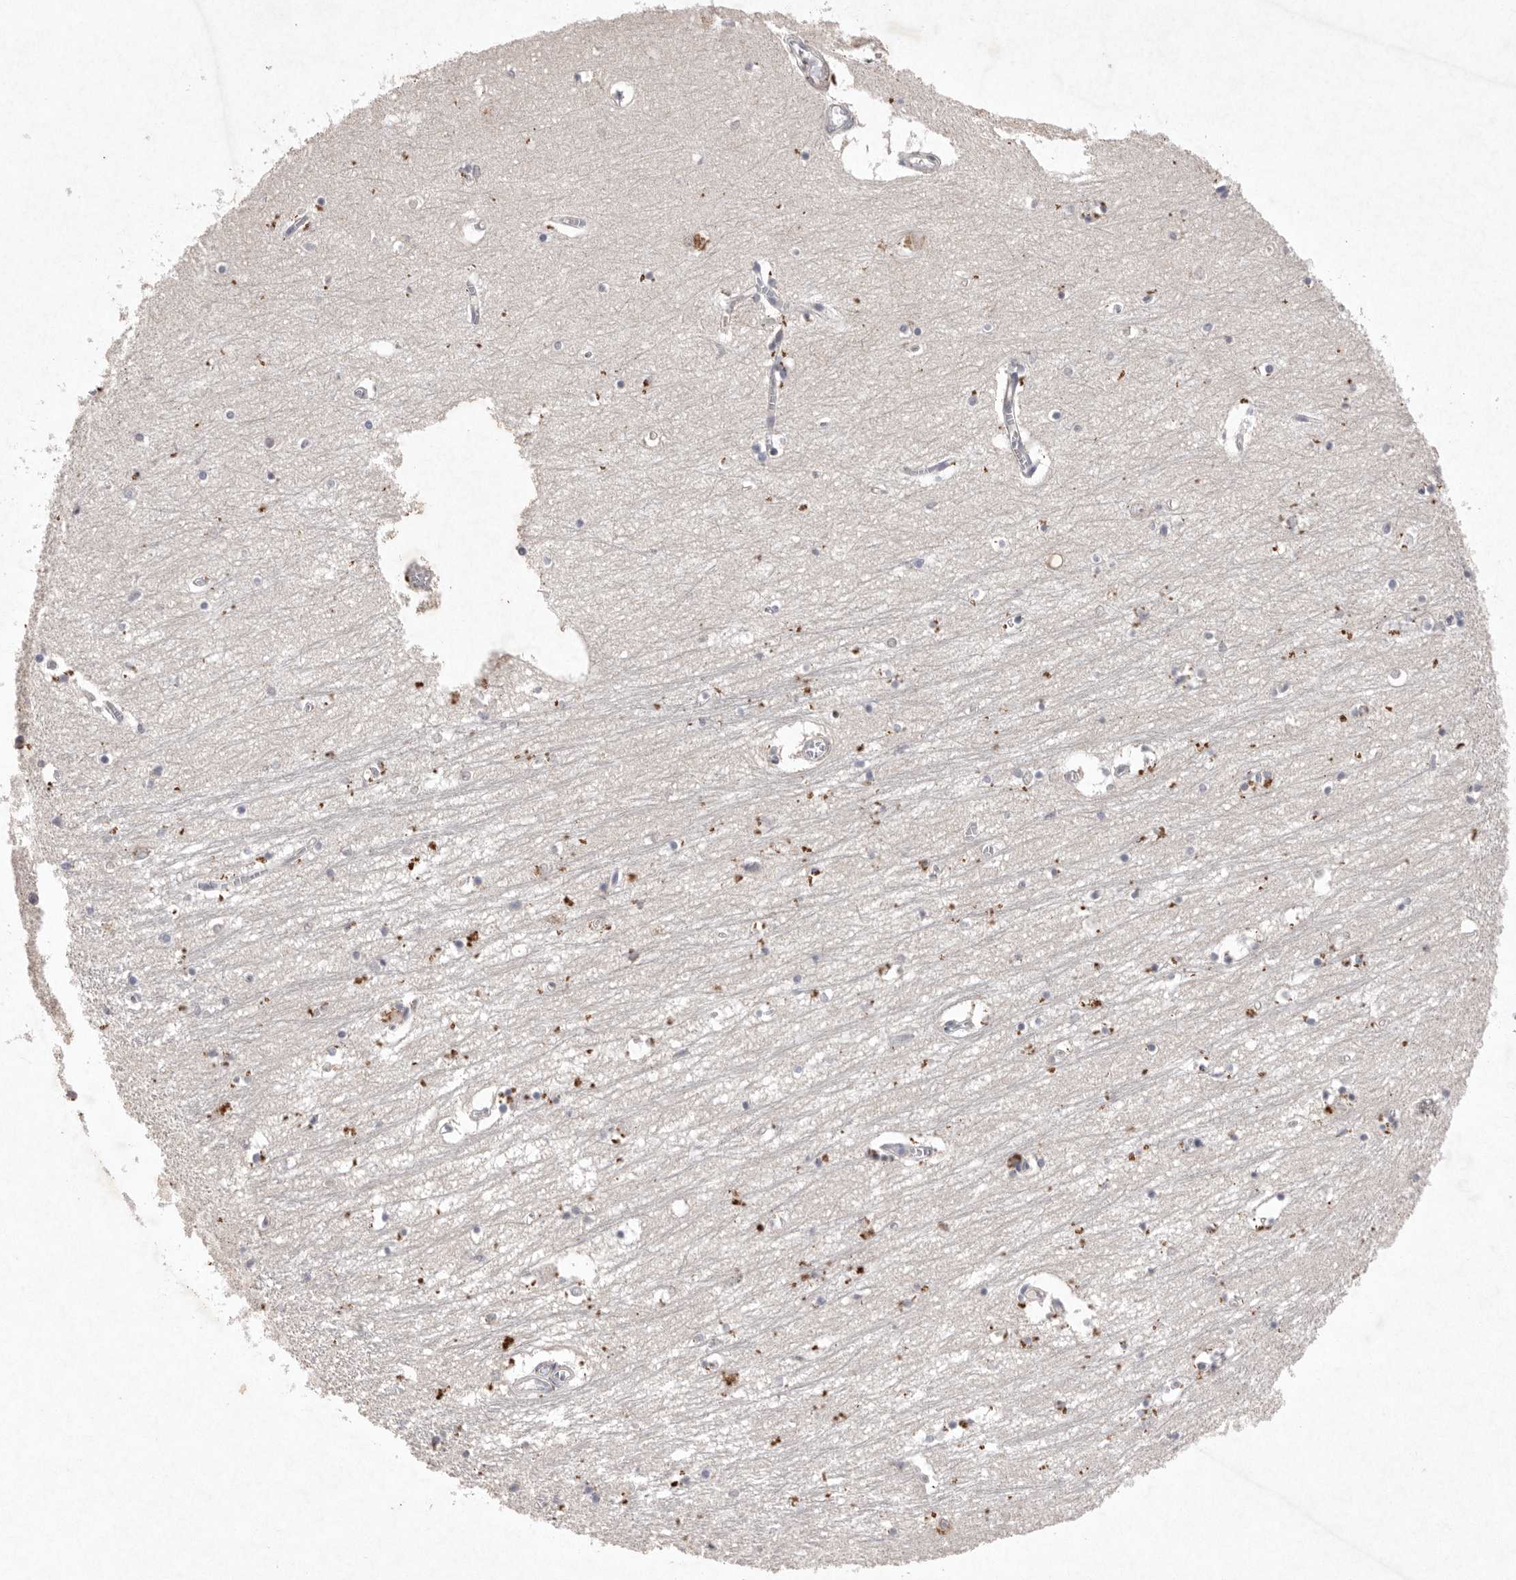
{"staining": {"intensity": "moderate", "quantity": "25%-75%", "location": "cytoplasmic/membranous"}, "tissue": "hippocampus", "cell_type": "Glial cells", "image_type": "normal", "snomed": [{"axis": "morphology", "description": "Normal tissue, NOS"}, {"axis": "topography", "description": "Hippocampus"}], "caption": "Brown immunohistochemical staining in unremarkable hippocampus displays moderate cytoplasmic/membranous staining in about 25%-75% of glial cells. The protein of interest is stained brown, and the nuclei are stained in blue (DAB IHC with brightfield microscopy, high magnification).", "gene": "APLNR", "patient": {"sex": "male", "age": 70}}